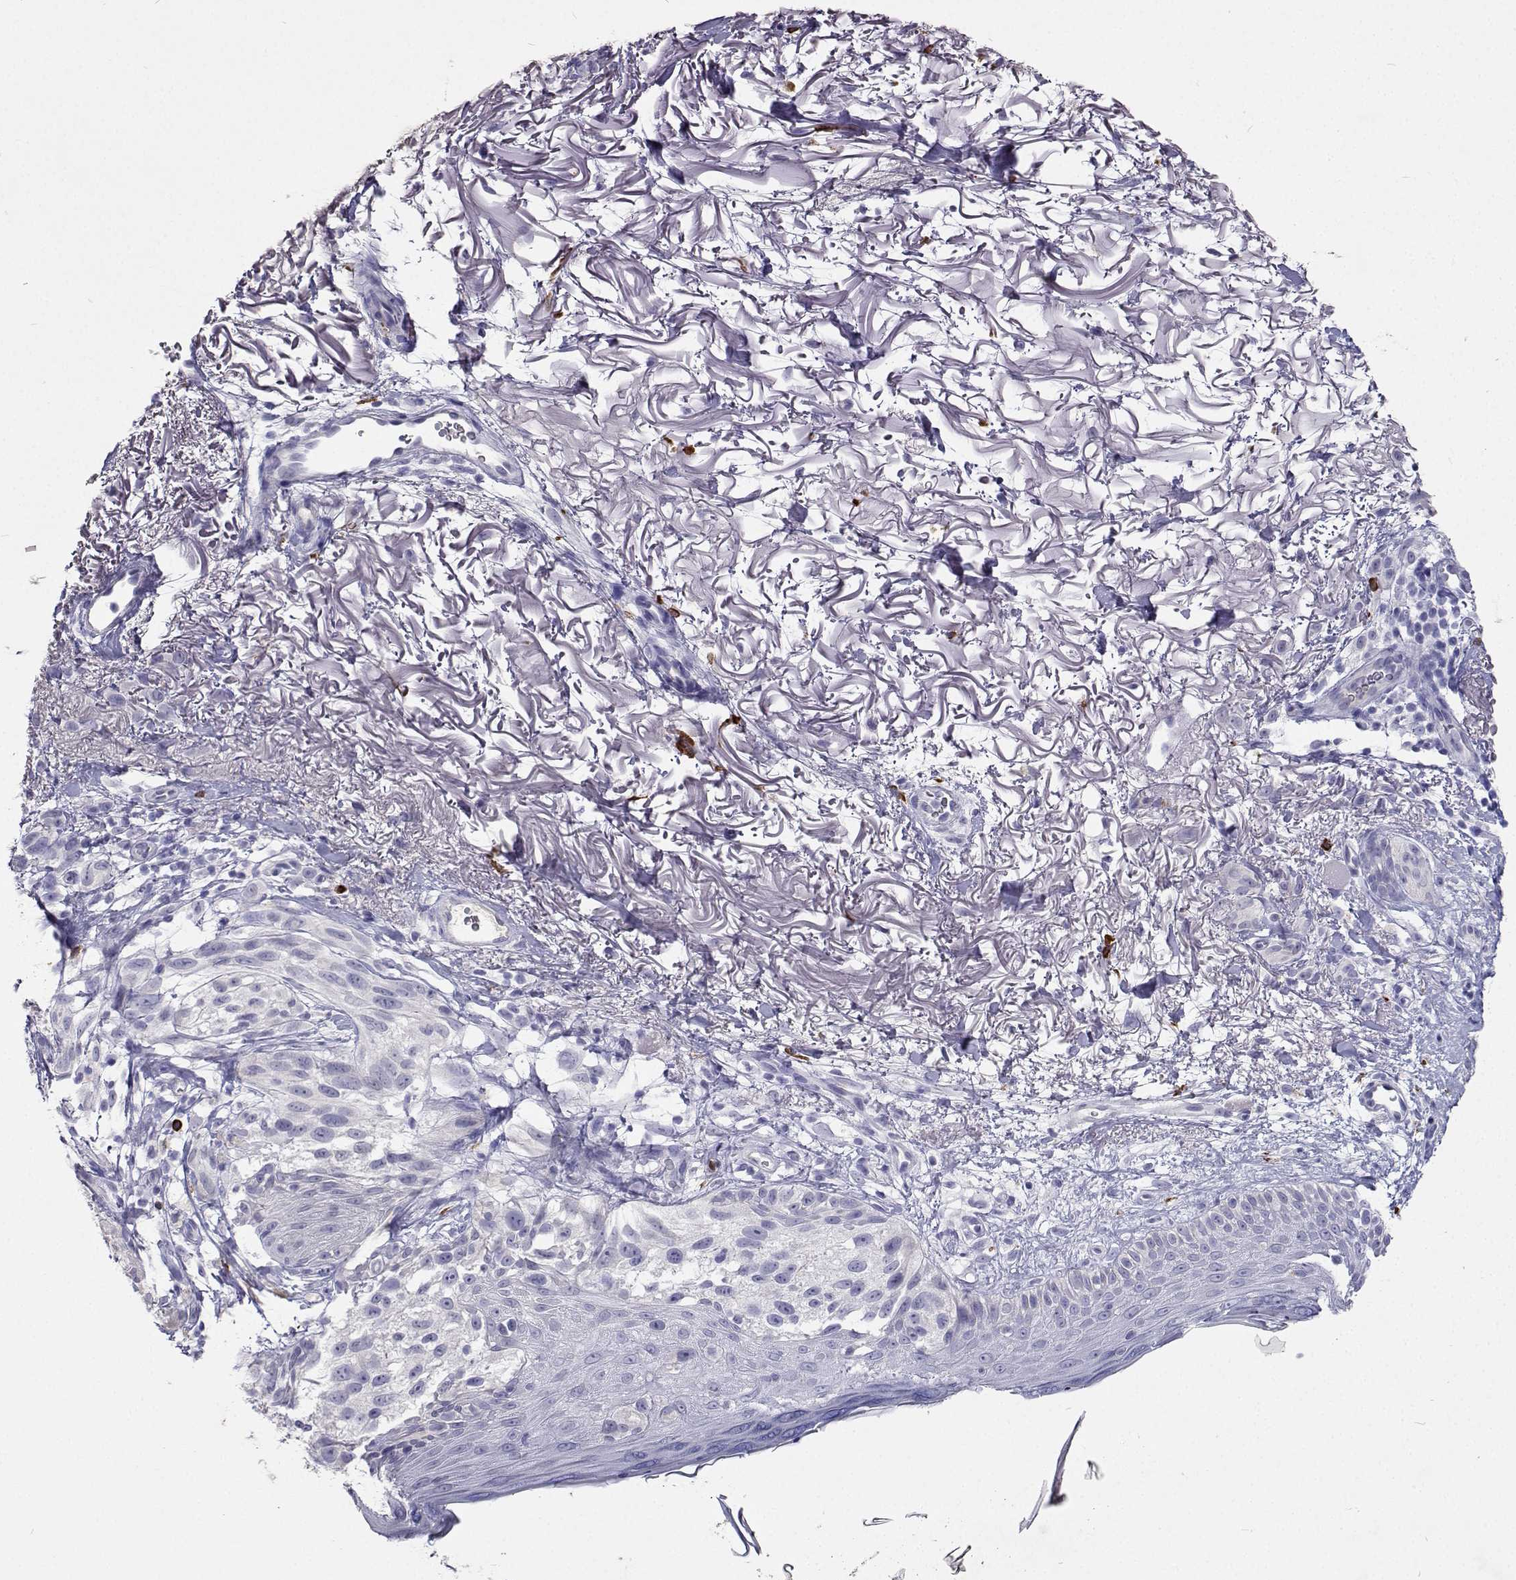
{"staining": {"intensity": "negative", "quantity": "none", "location": "none"}, "tissue": "melanoma", "cell_type": "Tumor cells", "image_type": "cancer", "snomed": [{"axis": "morphology", "description": "Malignant melanoma, NOS"}, {"axis": "topography", "description": "Skin"}], "caption": "An image of human malignant melanoma is negative for staining in tumor cells. (DAB (3,3'-diaminobenzidine) immunohistochemistry (IHC) with hematoxylin counter stain).", "gene": "CFAP44", "patient": {"sex": "female", "age": 86}}